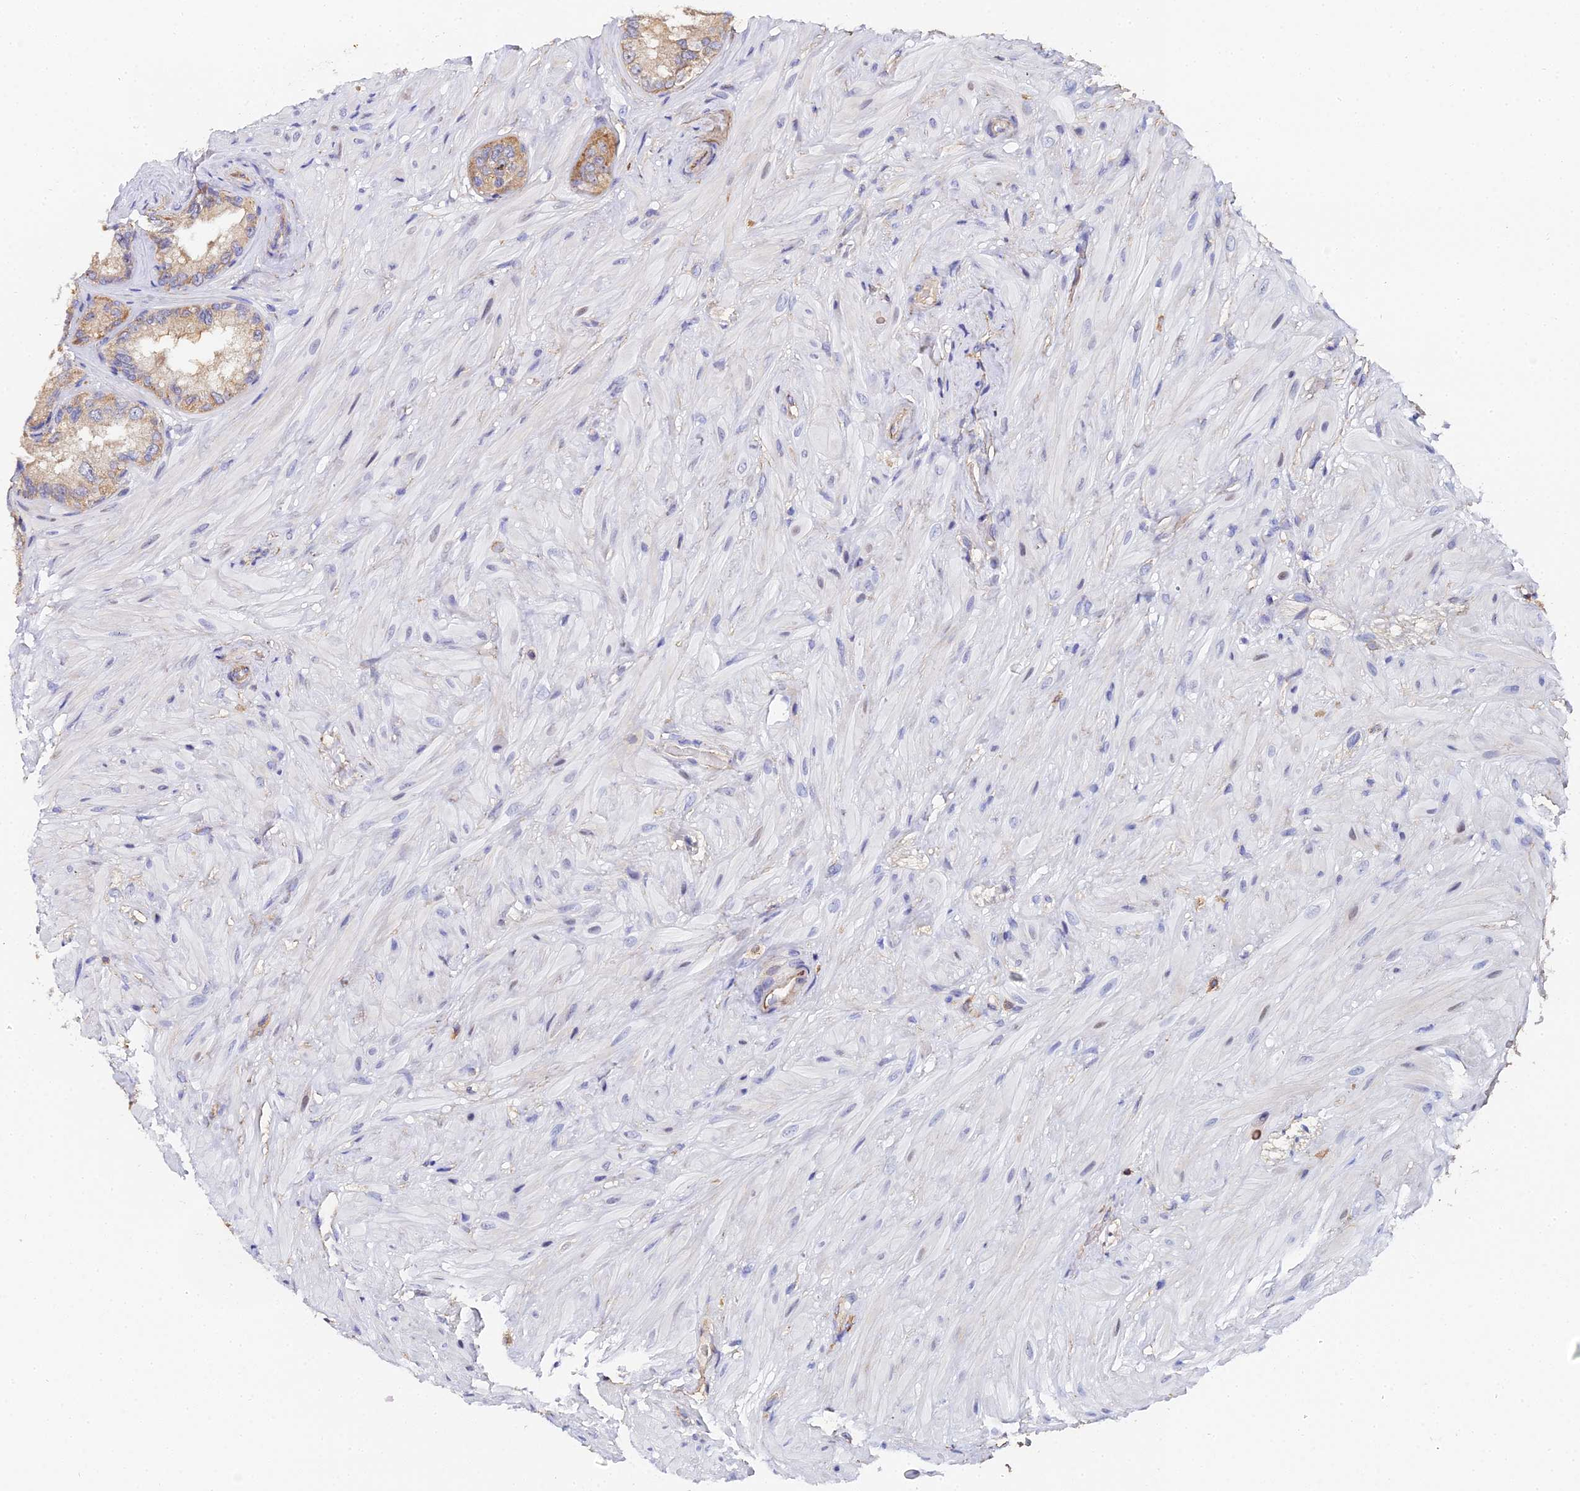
{"staining": {"intensity": "moderate", "quantity": ">75%", "location": "cytoplasmic/membranous"}, "tissue": "seminal vesicle", "cell_type": "Glandular cells", "image_type": "normal", "snomed": [{"axis": "morphology", "description": "Normal tissue, NOS"}, {"axis": "topography", "description": "Seminal veicle"}, {"axis": "topography", "description": "Peripheral nerve tissue"}], "caption": "Glandular cells reveal medium levels of moderate cytoplasmic/membranous positivity in approximately >75% of cells in benign human seminal vesicle. (brown staining indicates protein expression, while blue staining denotes nuclei).", "gene": "ENSG00000268674", "patient": {"sex": "male", "age": 67}}